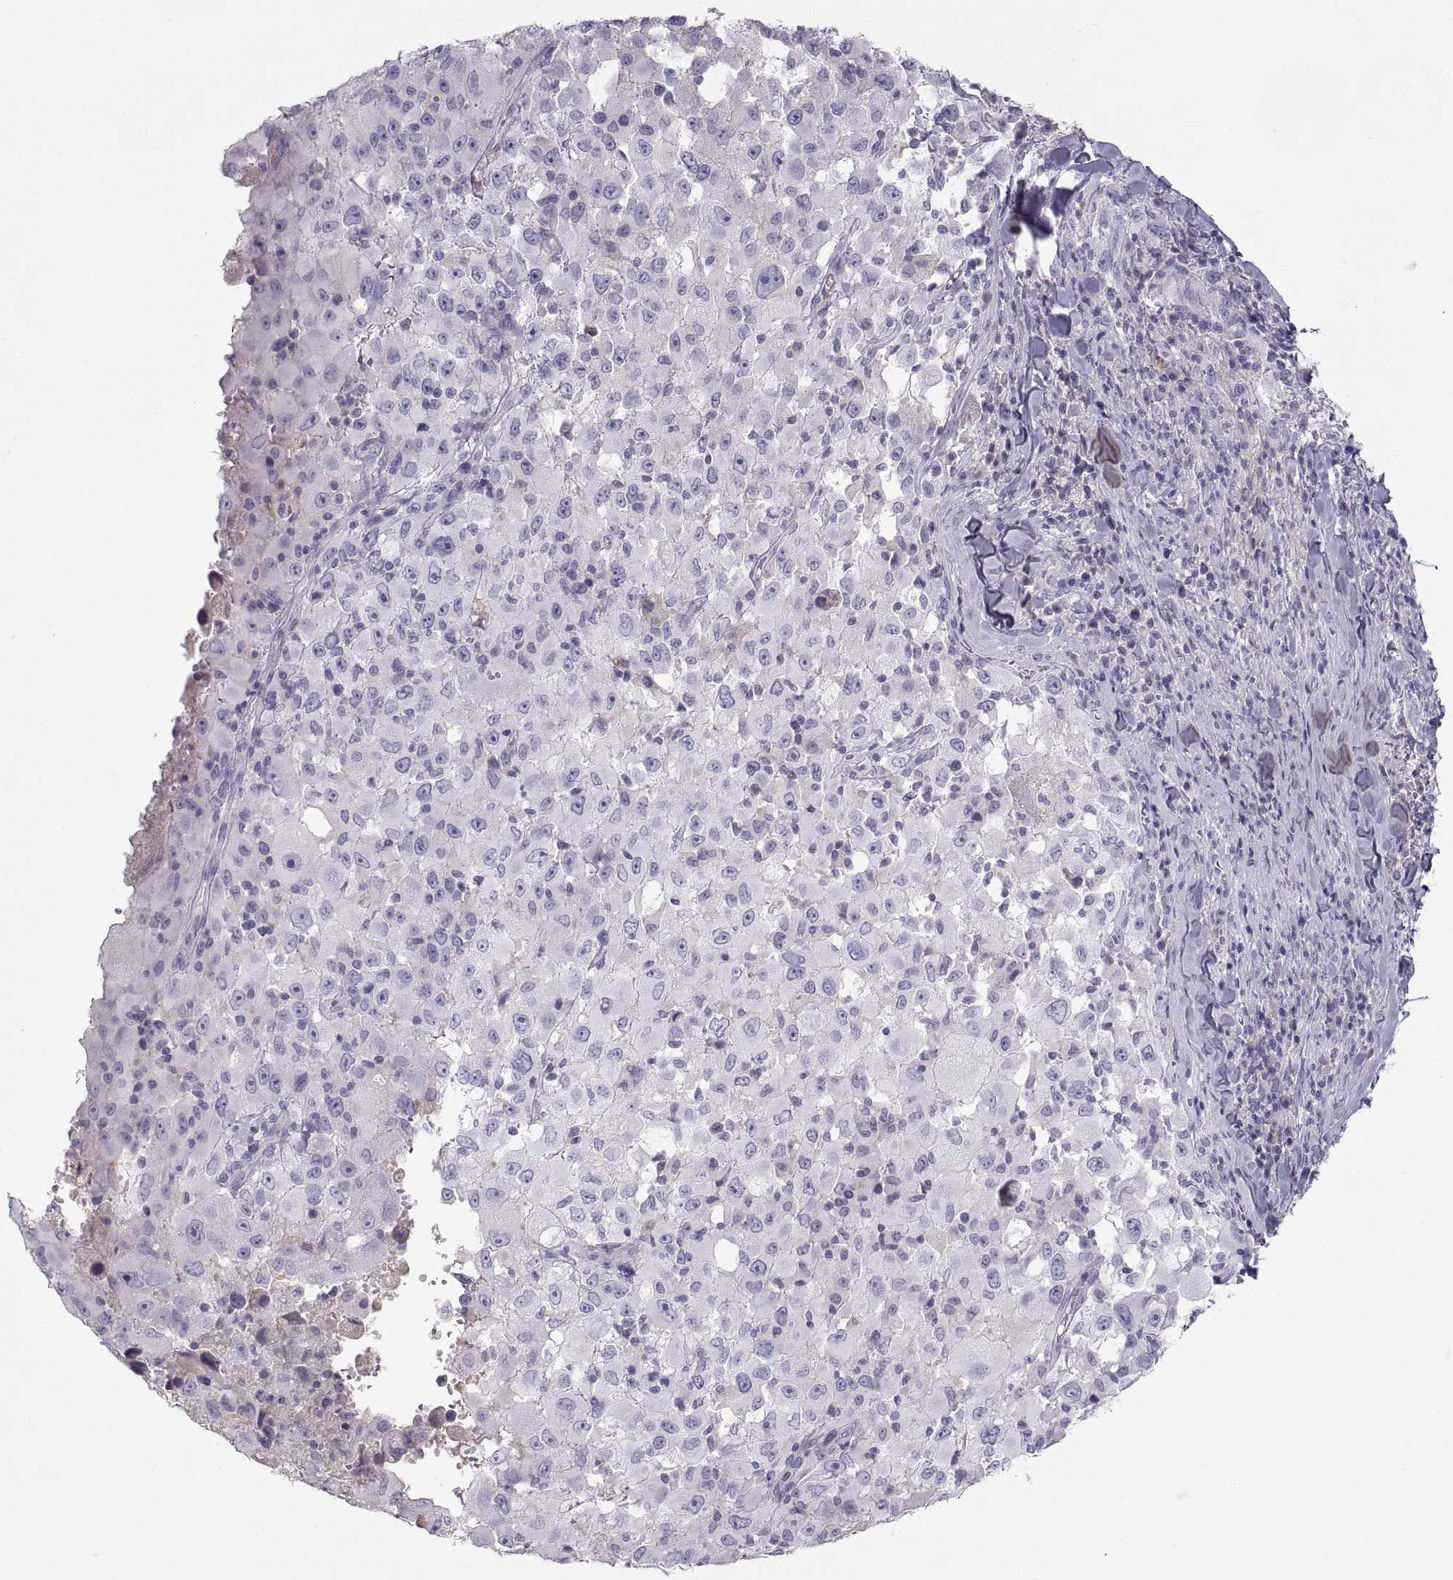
{"staining": {"intensity": "negative", "quantity": "none", "location": "none"}, "tissue": "melanoma", "cell_type": "Tumor cells", "image_type": "cancer", "snomed": [{"axis": "morphology", "description": "Malignant melanoma, Metastatic site"}, {"axis": "topography", "description": "Soft tissue"}], "caption": "IHC histopathology image of malignant melanoma (metastatic site) stained for a protein (brown), which displays no positivity in tumor cells.", "gene": "MAGEB2", "patient": {"sex": "male", "age": 50}}